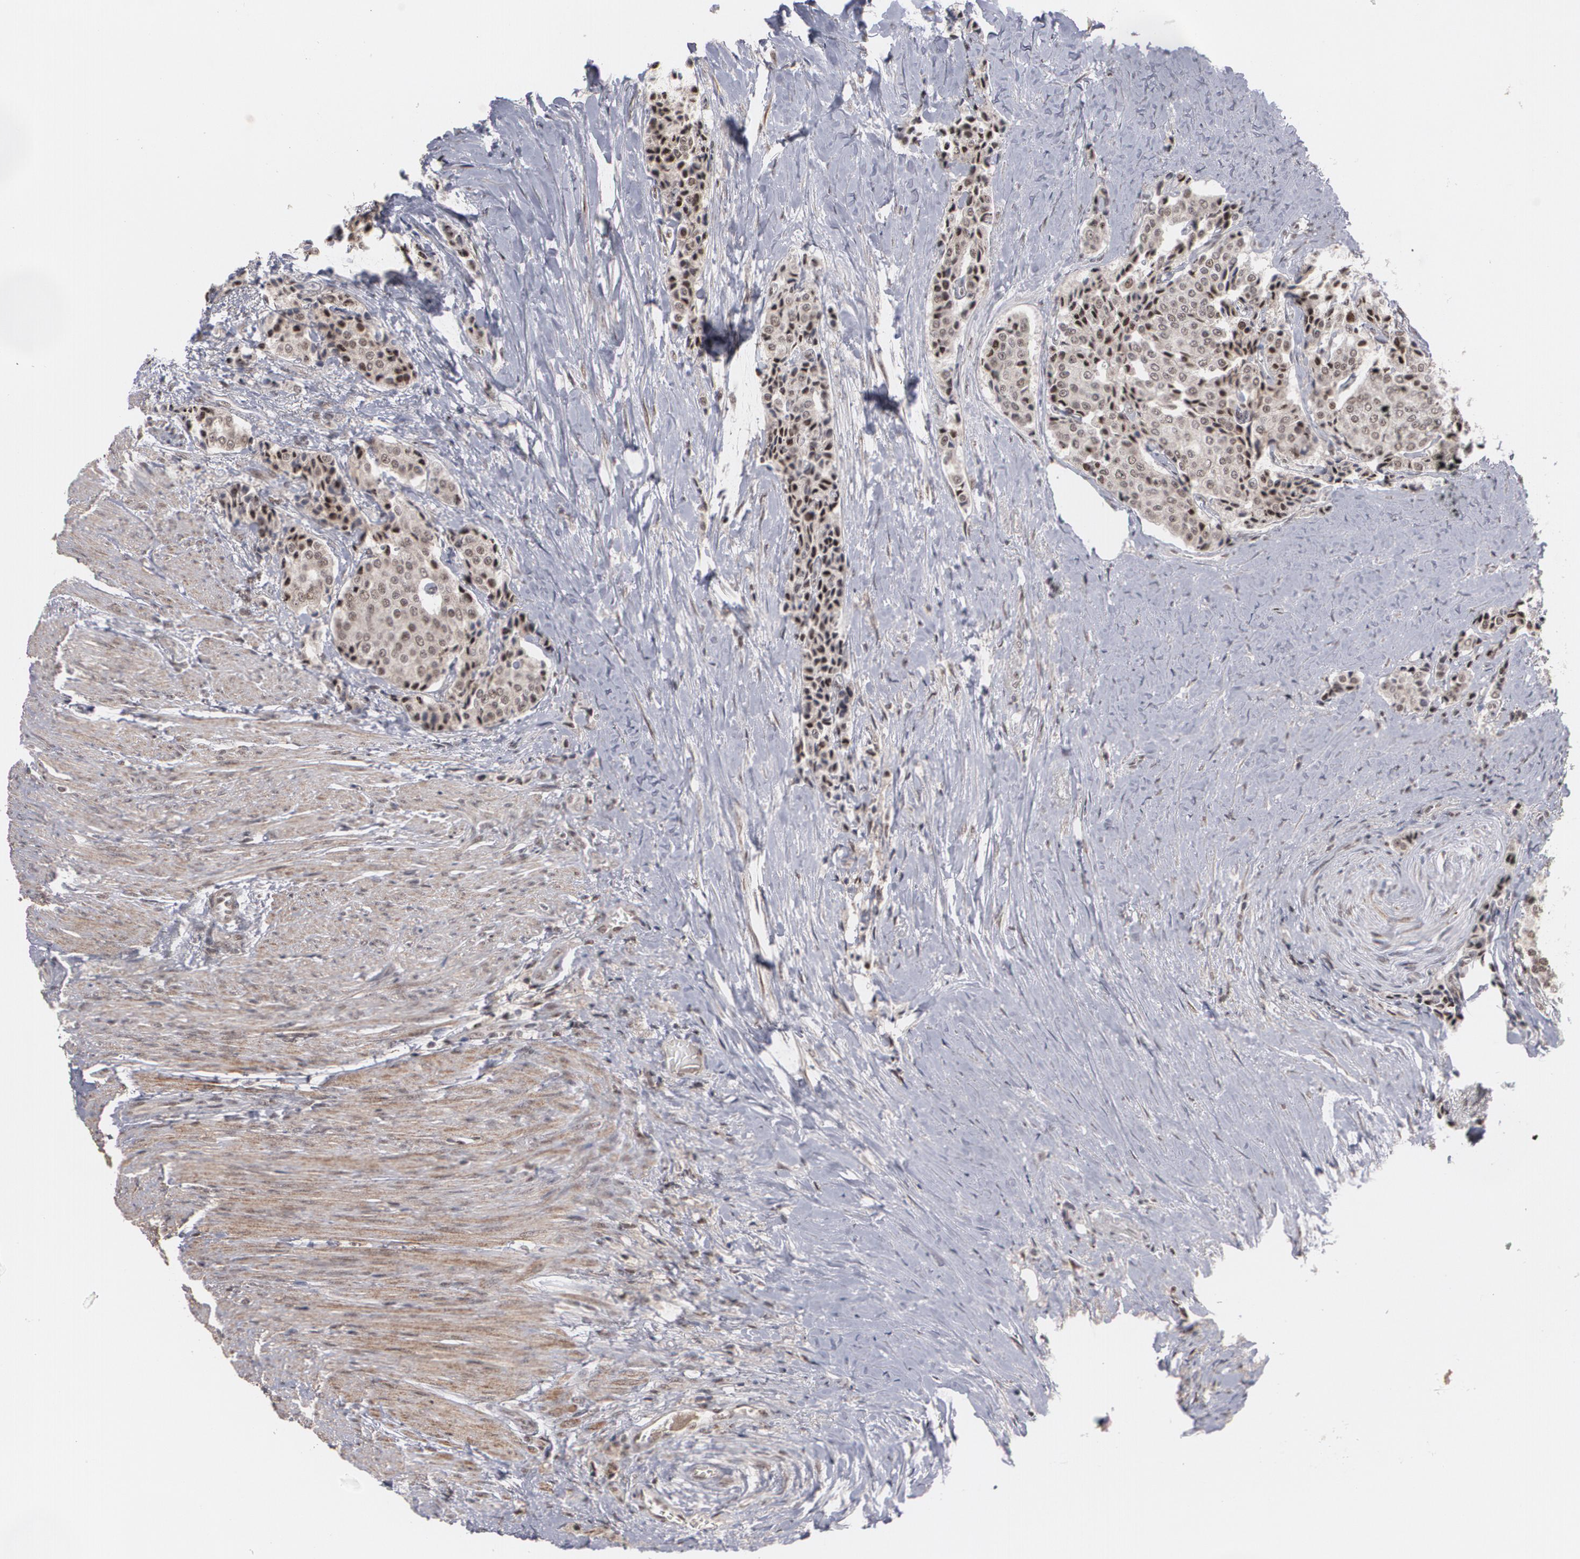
{"staining": {"intensity": "moderate", "quantity": ">75%", "location": "nuclear"}, "tissue": "carcinoid", "cell_type": "Tumor cells", "image_type": "cancer", "snomed": [{"axis": "morphology", "description": "Carcinoid, malignant, NOS"}, {"axis": "topography", "description": "Colon"}], "caption": "DAB (3,3'-diaminobenzidine) immunohistochemical staining of carcinoid shows moderate nuclear protein staining in about >75% of tumor cells. The staining was performed using DAB to visualize the protein expression in brown, while the nuclei were stained in blue with hematoxylin (Magnification: 20x).", "gene": "ZNF234", "patient": {"sex": "female", "age": 61}}